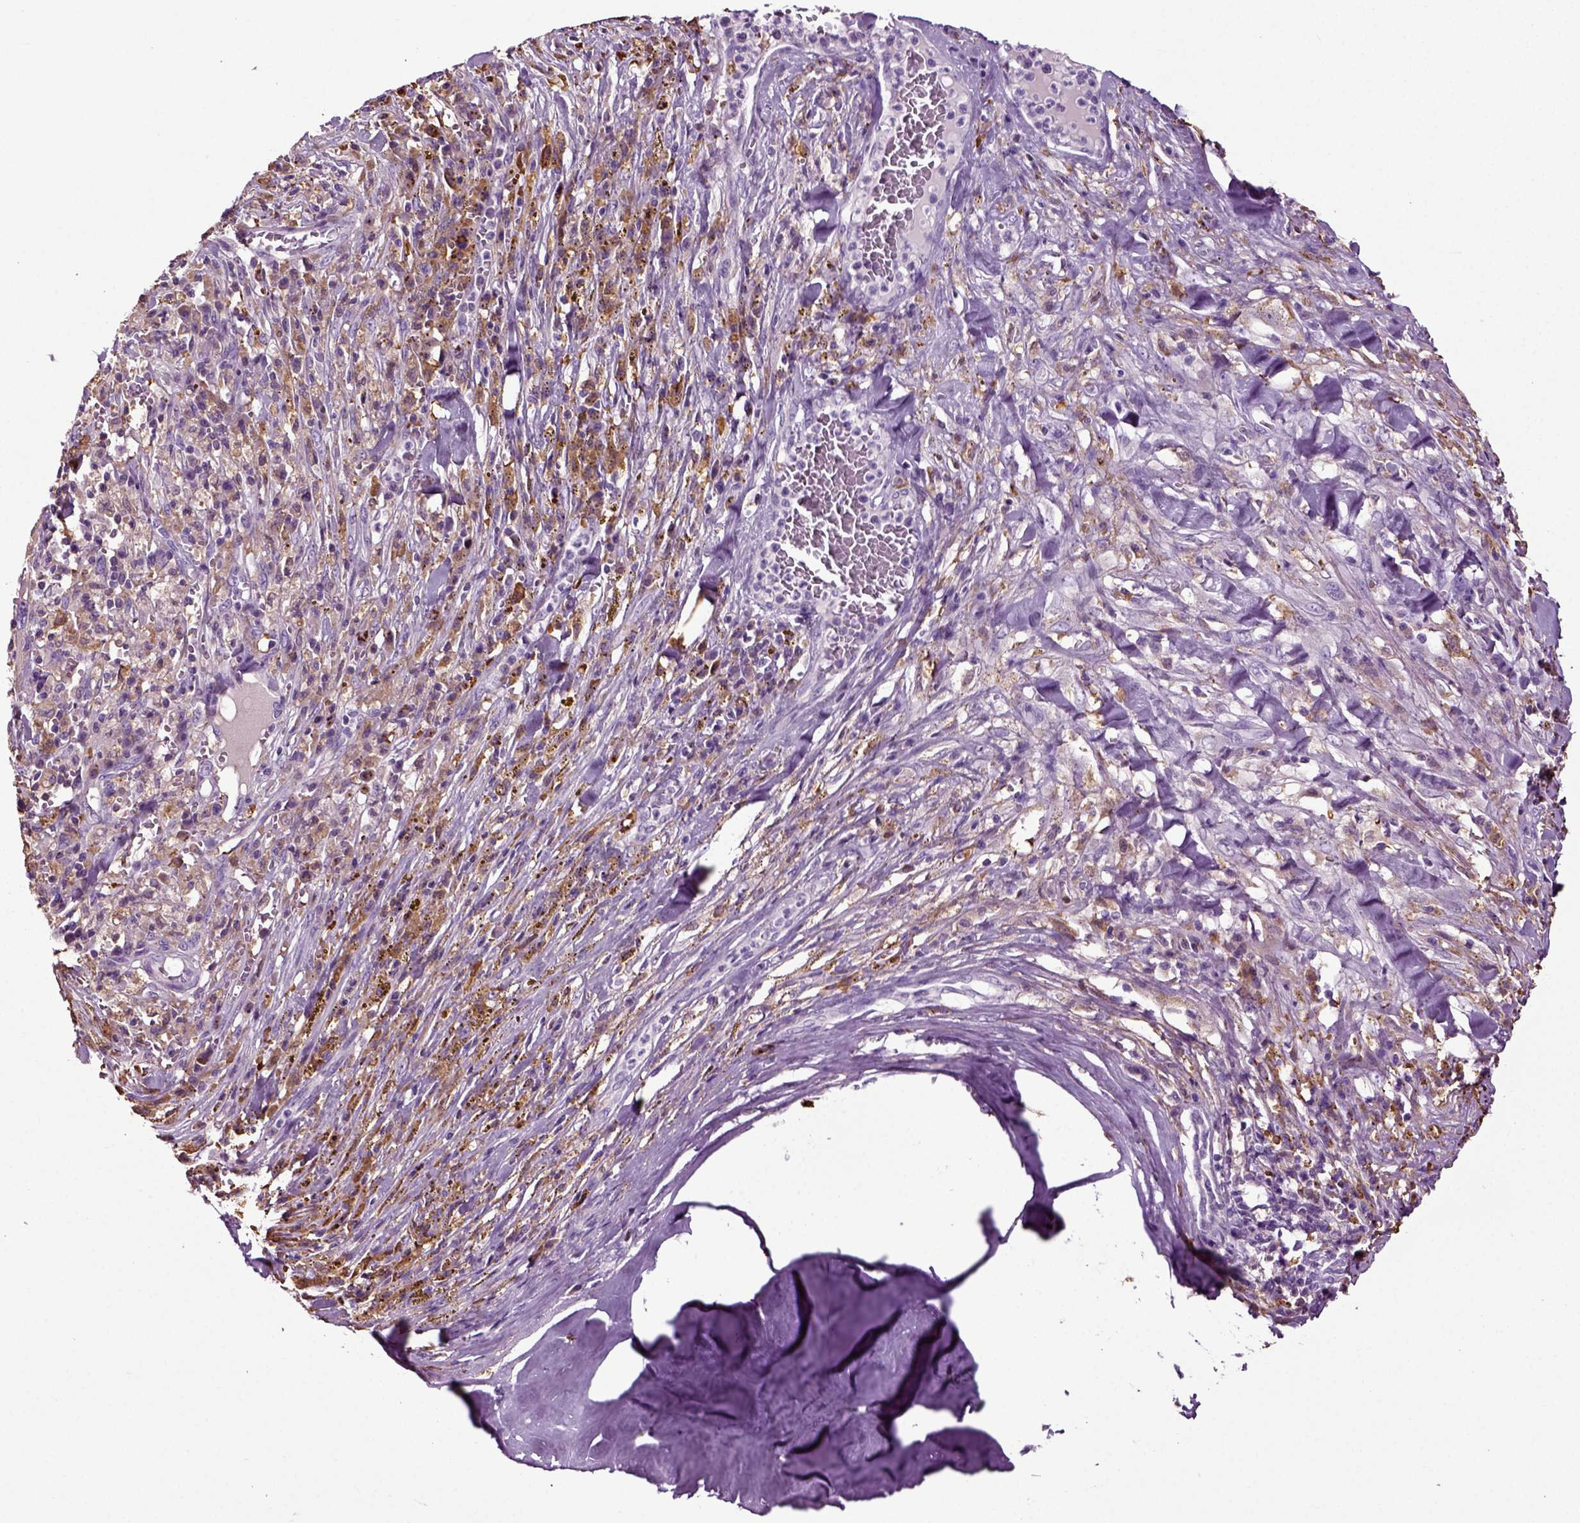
{"staining": {"intensity": "negative", "quantity": "none", "location": "none"}, "tissue": "melanoma", "cell_type": "Tumor cells", "image_type": "cancer", "snomed": [{"axis": "morphology", "description": "Malignant melanoma, NOS"}, {"axis": "topography", "description": "Skin"}], "caption": "A histopathology image of melanoma stained for a protein displays no brown staining in tumor cells.", "gene": "DNAH10", "patient": {"sex": "female", "age": 91}}